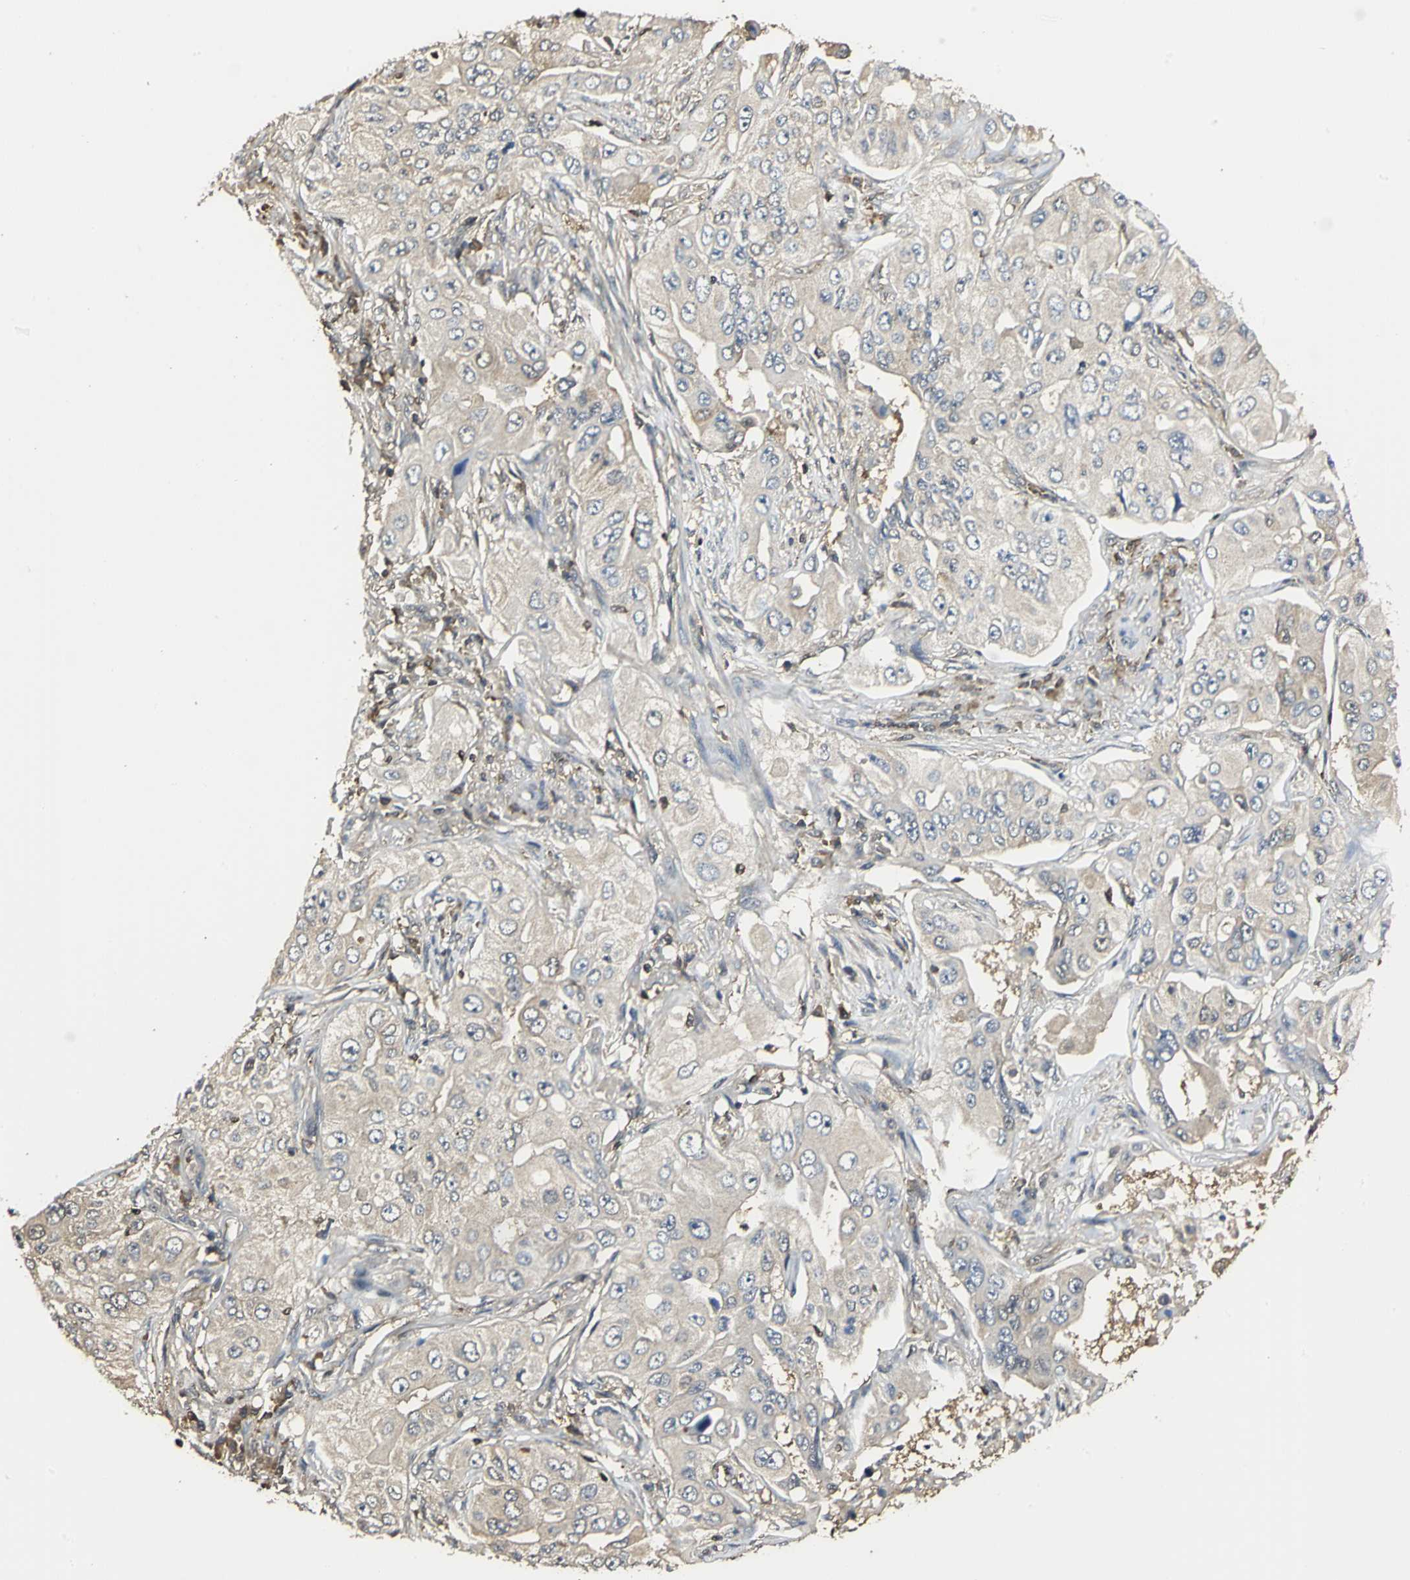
{"staining": {"intensity": "weak", "quantity": ">75%", "location": "cytoplasmic/membranous"}, "tissue": "lung cancer", "cell_type": "Tumor cells", "image_type": "cancer", "snomed": [{"axis": "morphology", "description": "Adenocarcinoma, NOS"}, {"axis": "topography", "description": "Lung"}], "caption": "The immunohistochemical stain shows weak cytoplasmic/membranous expression in tumor cells of lung cancer tissue.", "gene": "PARK7", "patient": {"sex": "male", "age": 84}}